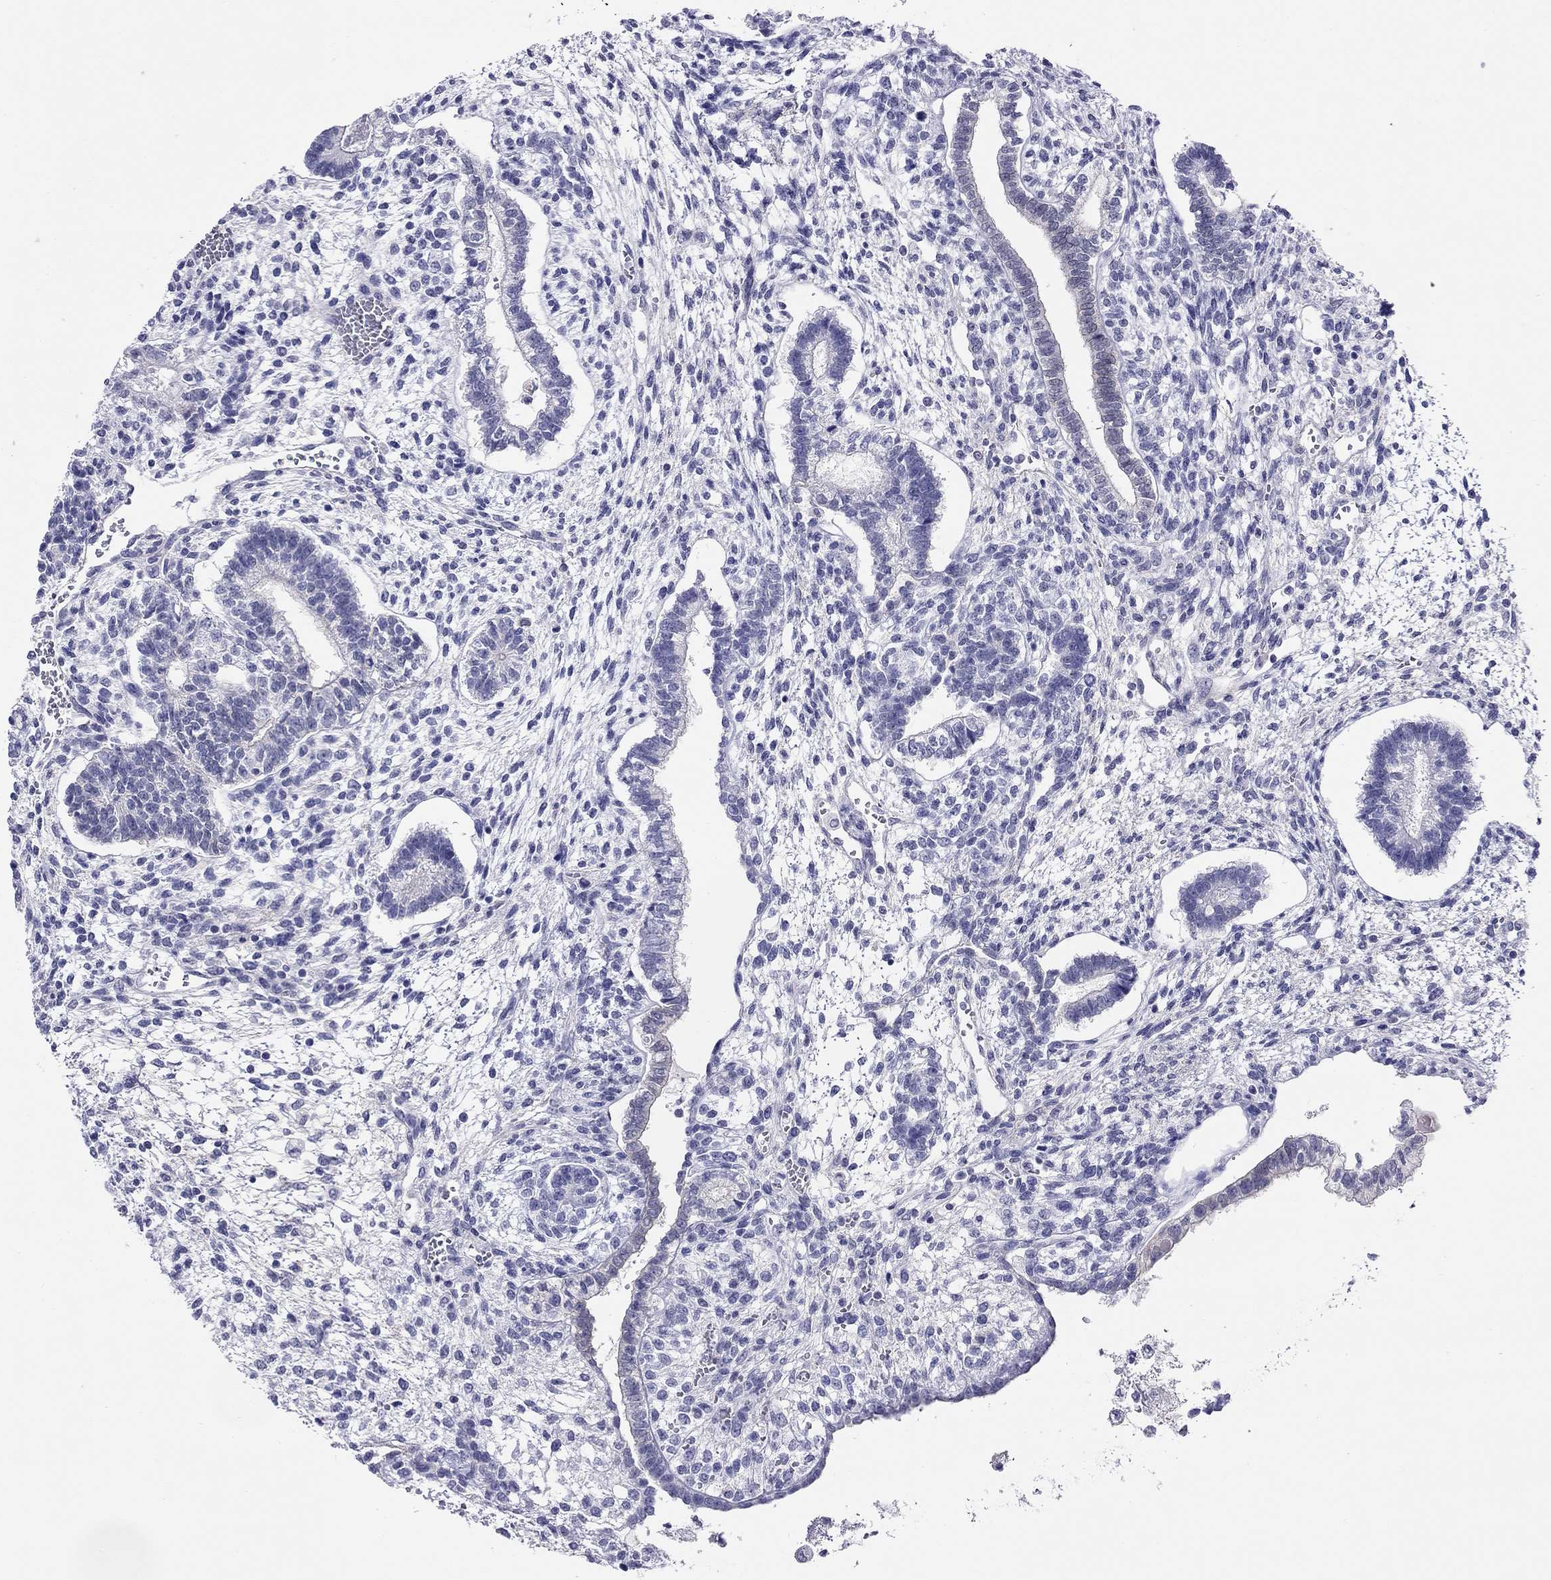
{"staining": {"intensity": "negative", "quantity": "none", "location": "none"}, "tissue": "testis cancer", "cell_type": "Tumor cells", "image_type": "cancer", "snomed": [{"axis": "morphology", "description": "Carcinoma, Embryonal, NOS"}, {"axis": "topography", "description": "Testis"}], "caption": "Immunohistochemistry (IHC) of human embryonal carcinoma (testis) exhibits no staining in tumor cells.", "gene": "MYMX", "patient": {"sex": "male", "age": 37}}